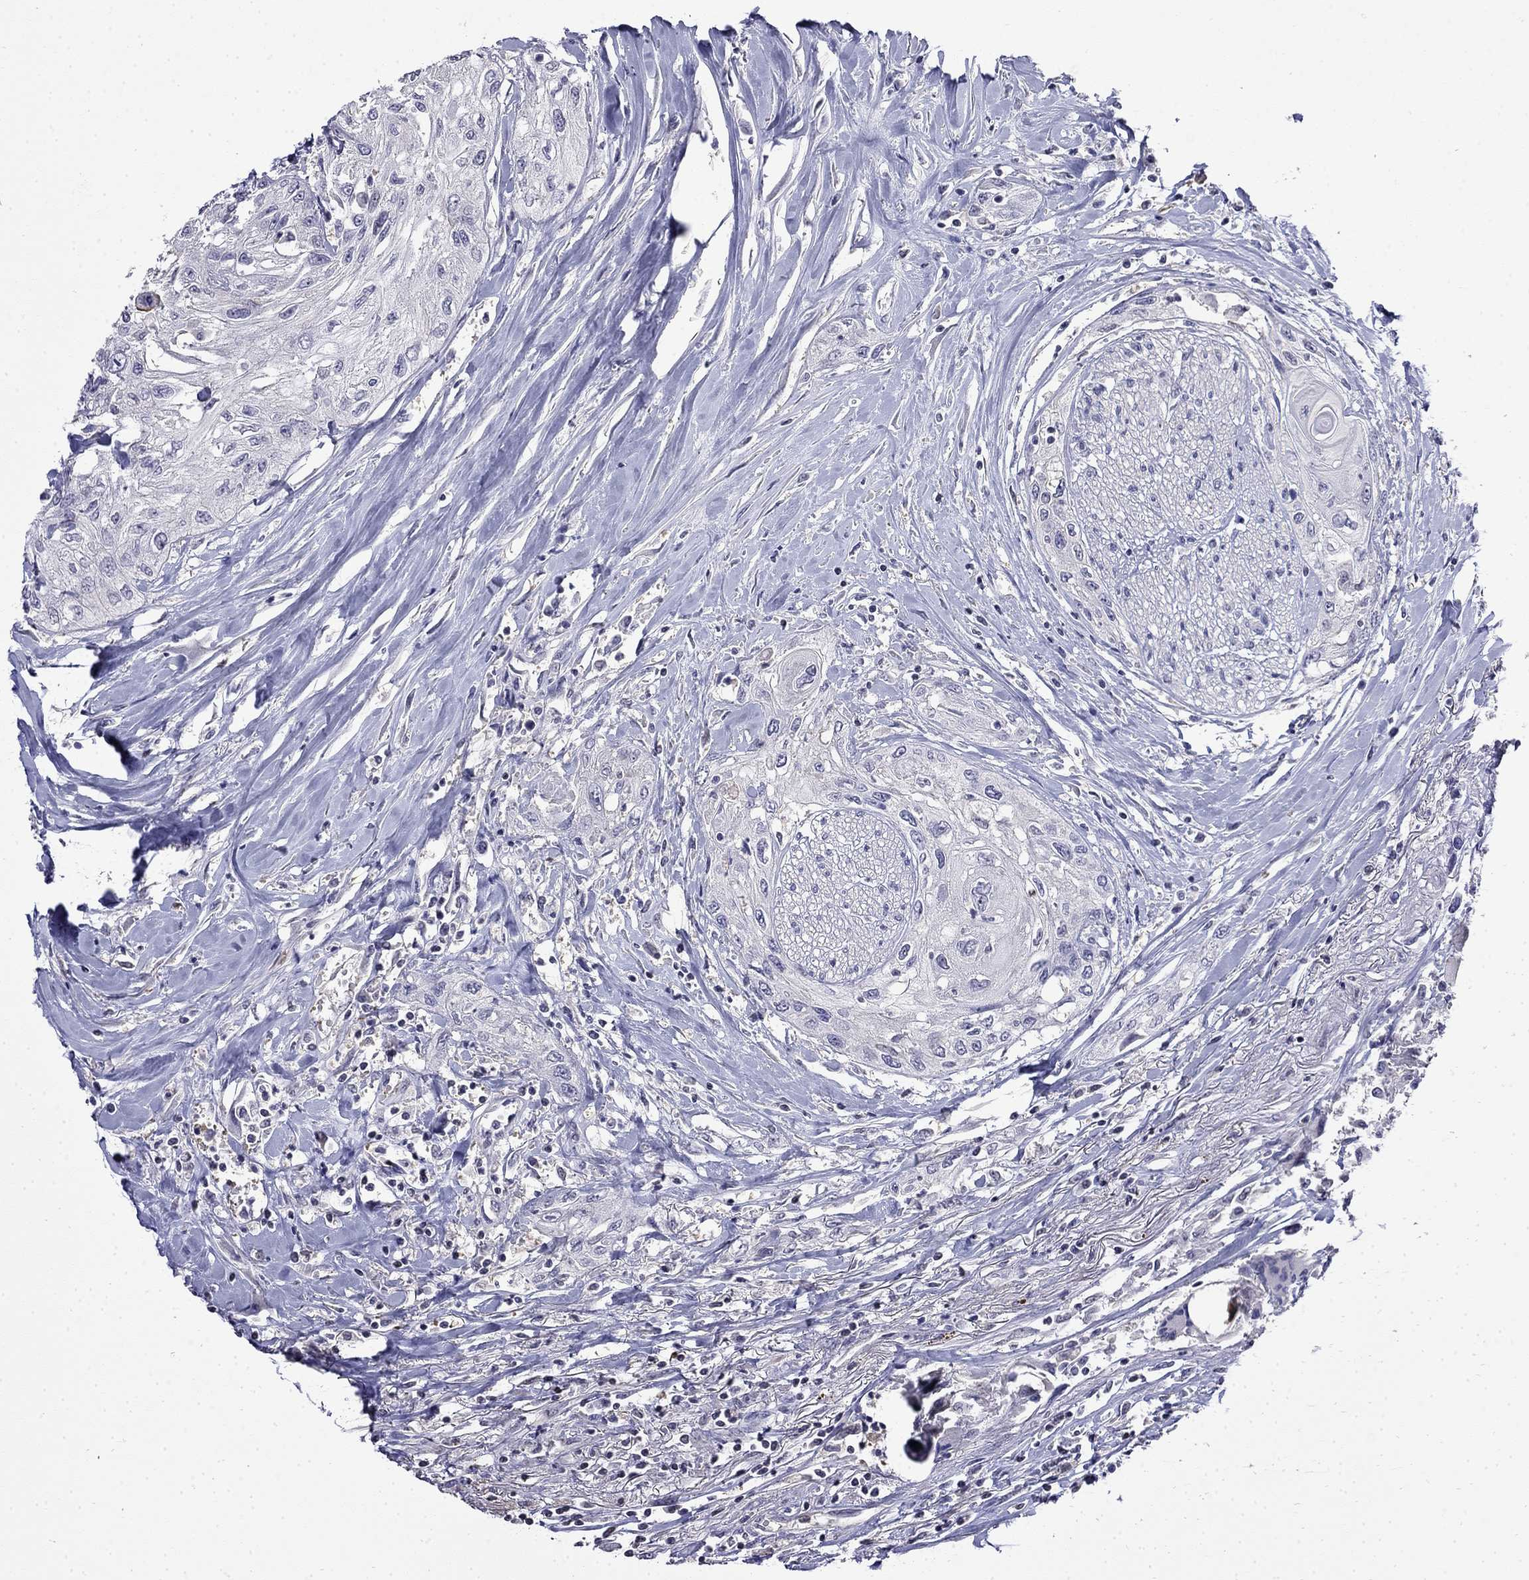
{"staining": {"intensity": "negative", "quantity": "none", "location": "none"}, "tissue": "head and neck cancer", "cell_type": "Tumor cells", "image_type": "cancer", "snomed": [{"axis": "morphology", "description": "Normal tissue, NOS"}, {"axis": "morphology", "description": "Squamous cell carcinoma, NOS"}, {"axis": "topography", "description": "Oral tissue"}, {"axis": "topography", "description": "Peripheral nerve tissue"}, {"axis": "topography", "description": "Head-Neck"}], "caption": "Head and neck squamous cell carcinoma was stained to show a protein in brown. There is no significant expression in tumor cells.", "gene": "GUCA1B", "patient": {"sex": "female", "age": 59}}